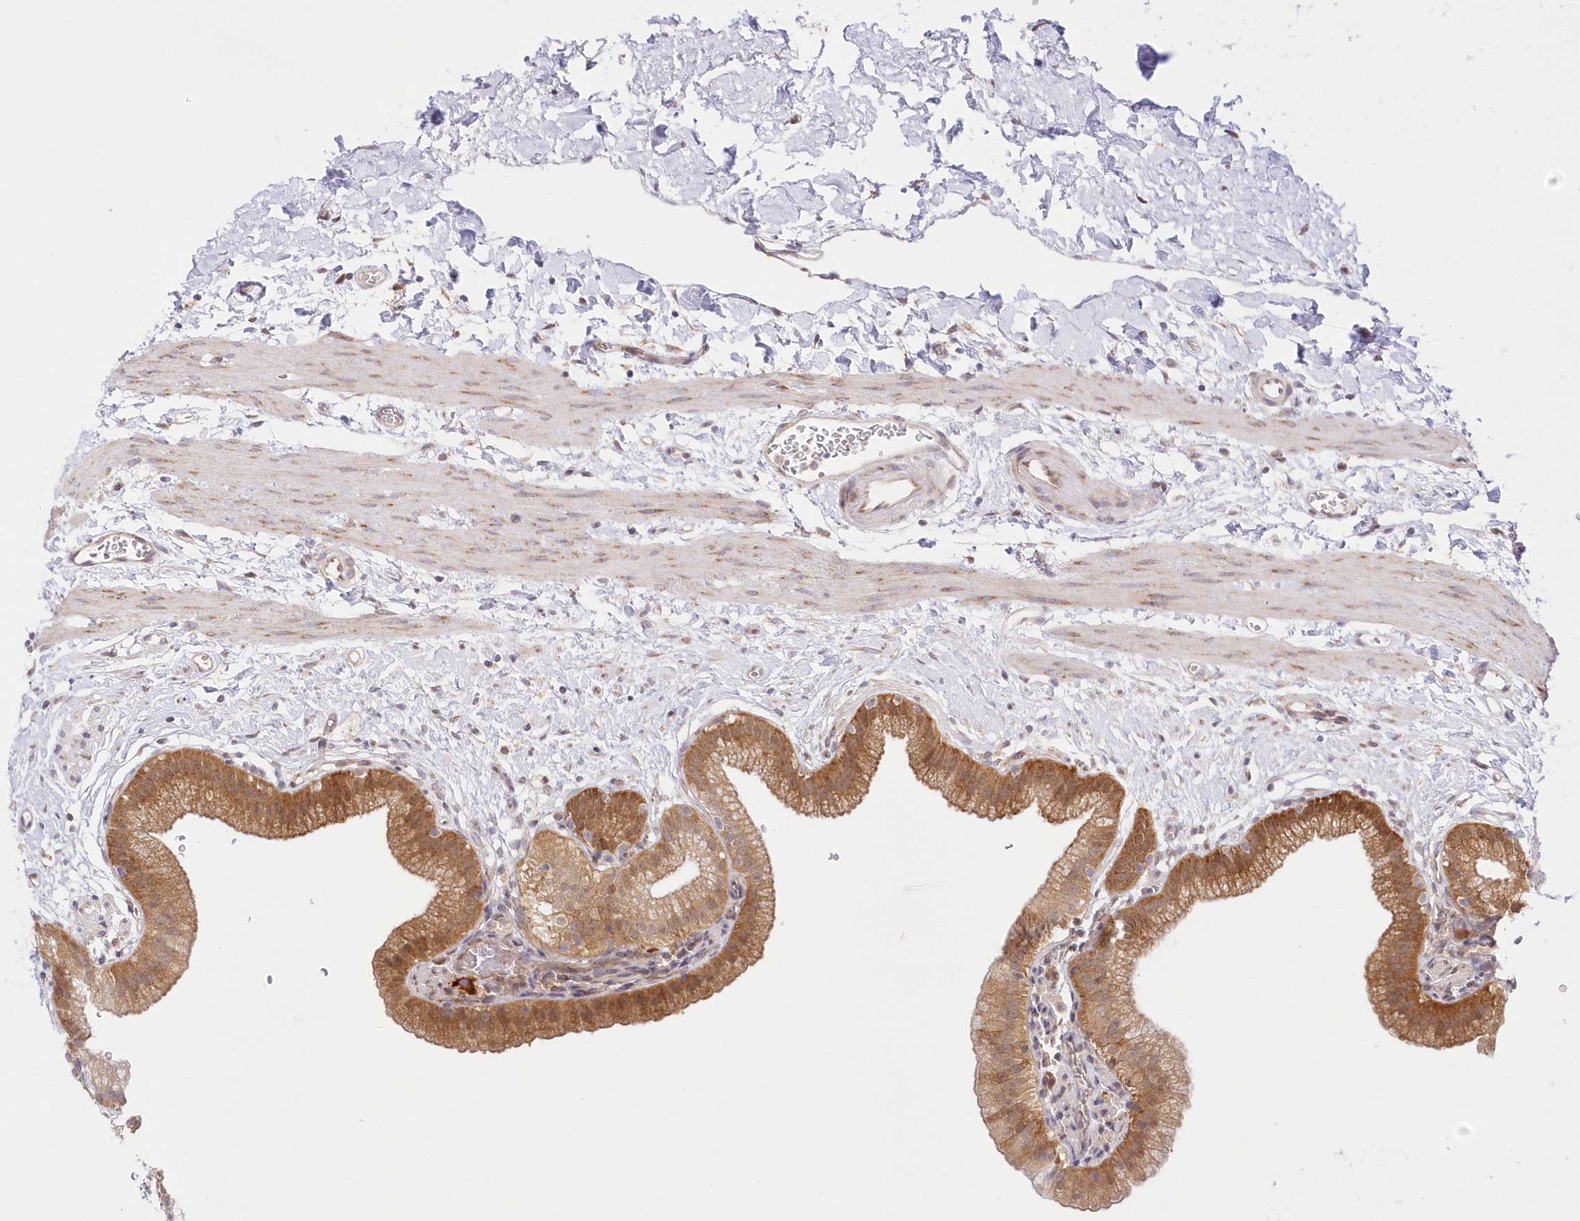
{"staining": {"intensity": "moderate", "quantity": ">75%", "location": "cytoplasmic/membranous"}, "tissue": "gallbladder", "cell_type": "Glandular cells", "image_type": "normal", "snomed": [{"axis": "morphology", "description": "Normal tissue, NOS"}, {"axis": "topography", "description": "Gallbladder"}], "caption": "The photomicrograph shows staining of benign gallbladder, revealing moderate cytoplasmic/membranous protein positivity (brown color) within glandular cells.", "gene": "RNPEP", "patient": {"sex": "male", "age": 55}}